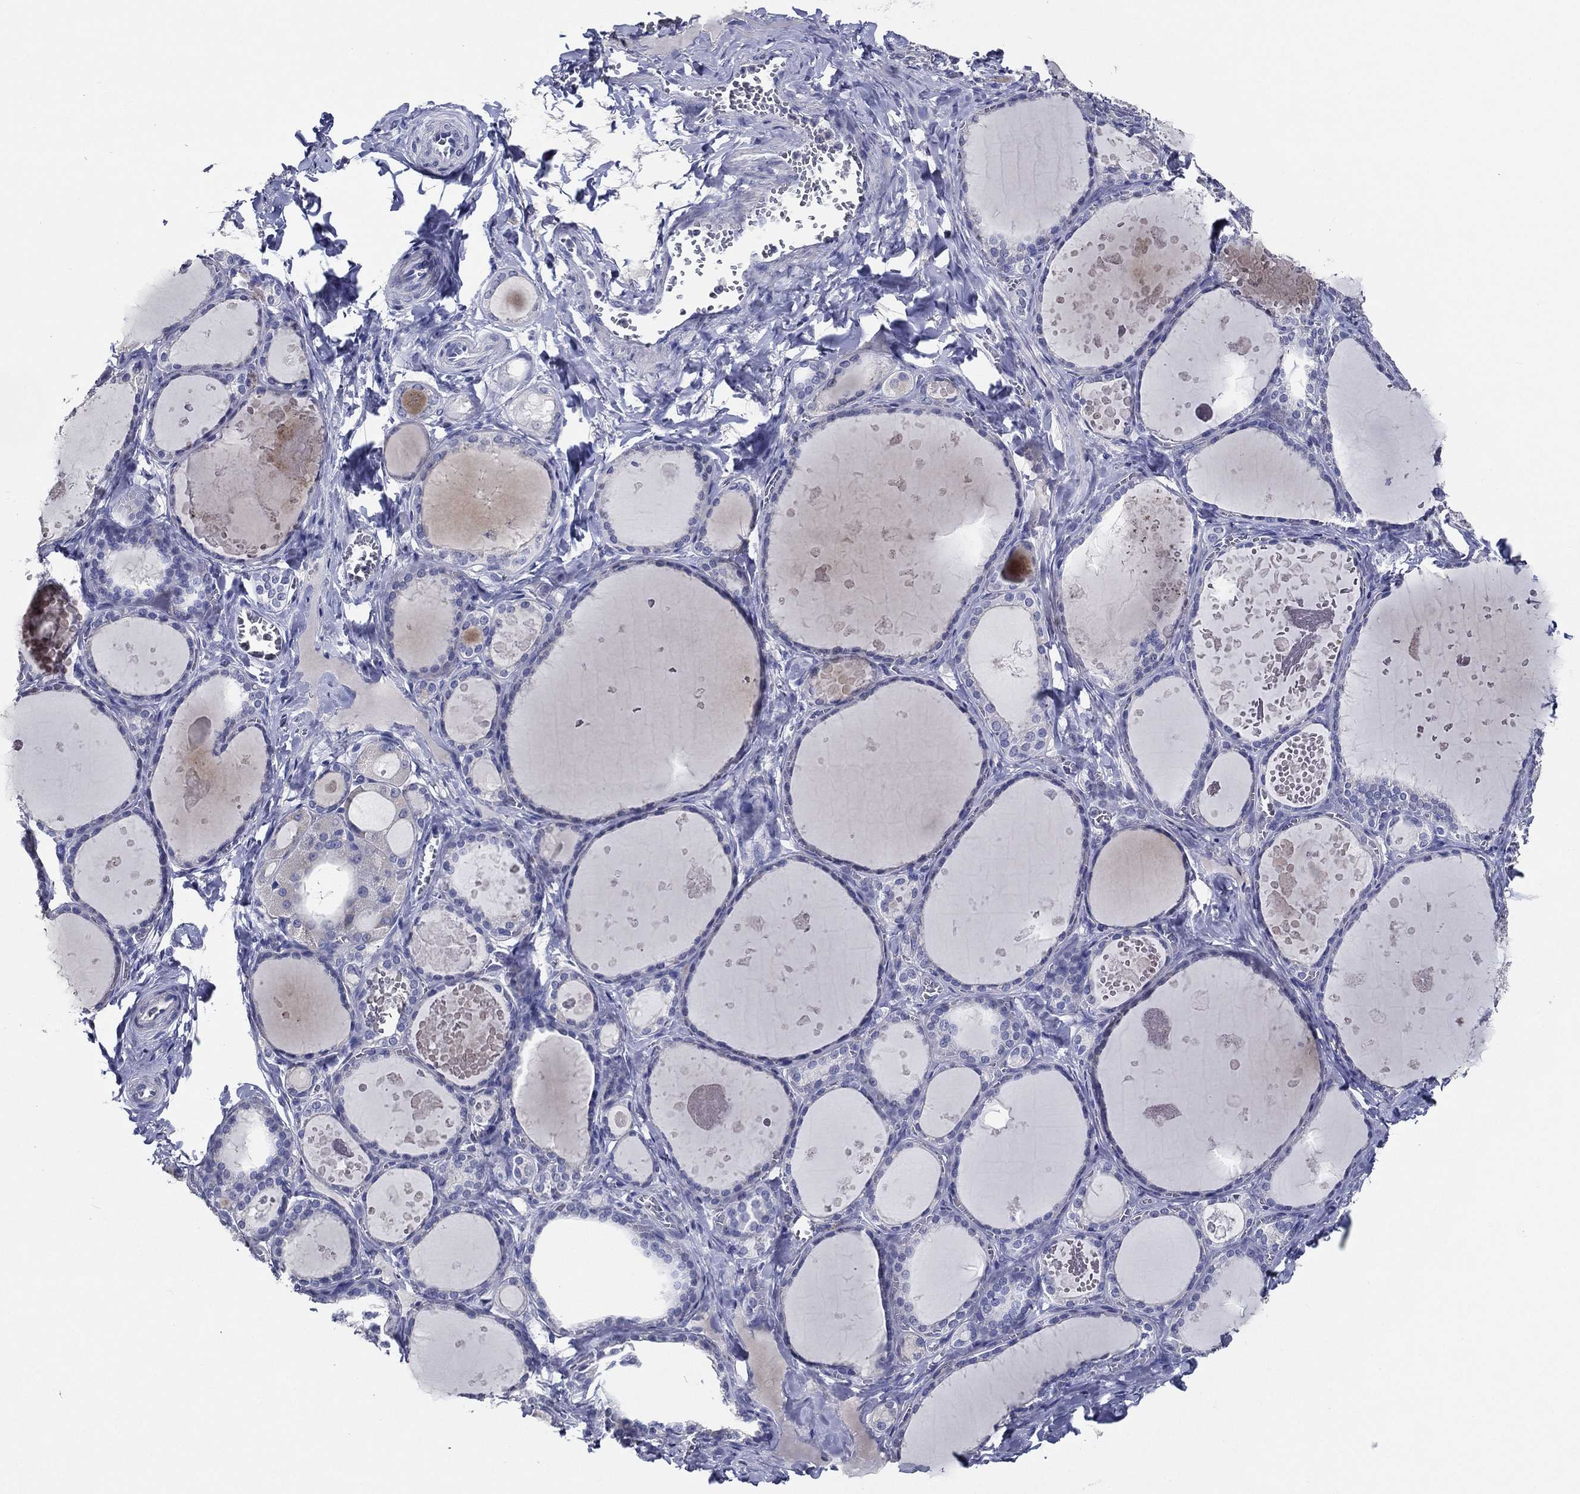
{"staining": {"intensity": "negative", "quantity": "none", "location": "none"}, "tissue": "thyroid gland", "cell_type": "Glandular cells", "image_type": "normal", "snomed": [{"axis": "morphology", "description": "Normal tissue, NOS"}, {"axis": "topography", "description": "Thyroid gland"}], "caption": "This is an IHC image of normal human thyroid gland. There is no expression in glandular cells.", "gene": "TFAP2A", "patient": {"sex": "female", "age": 56}}